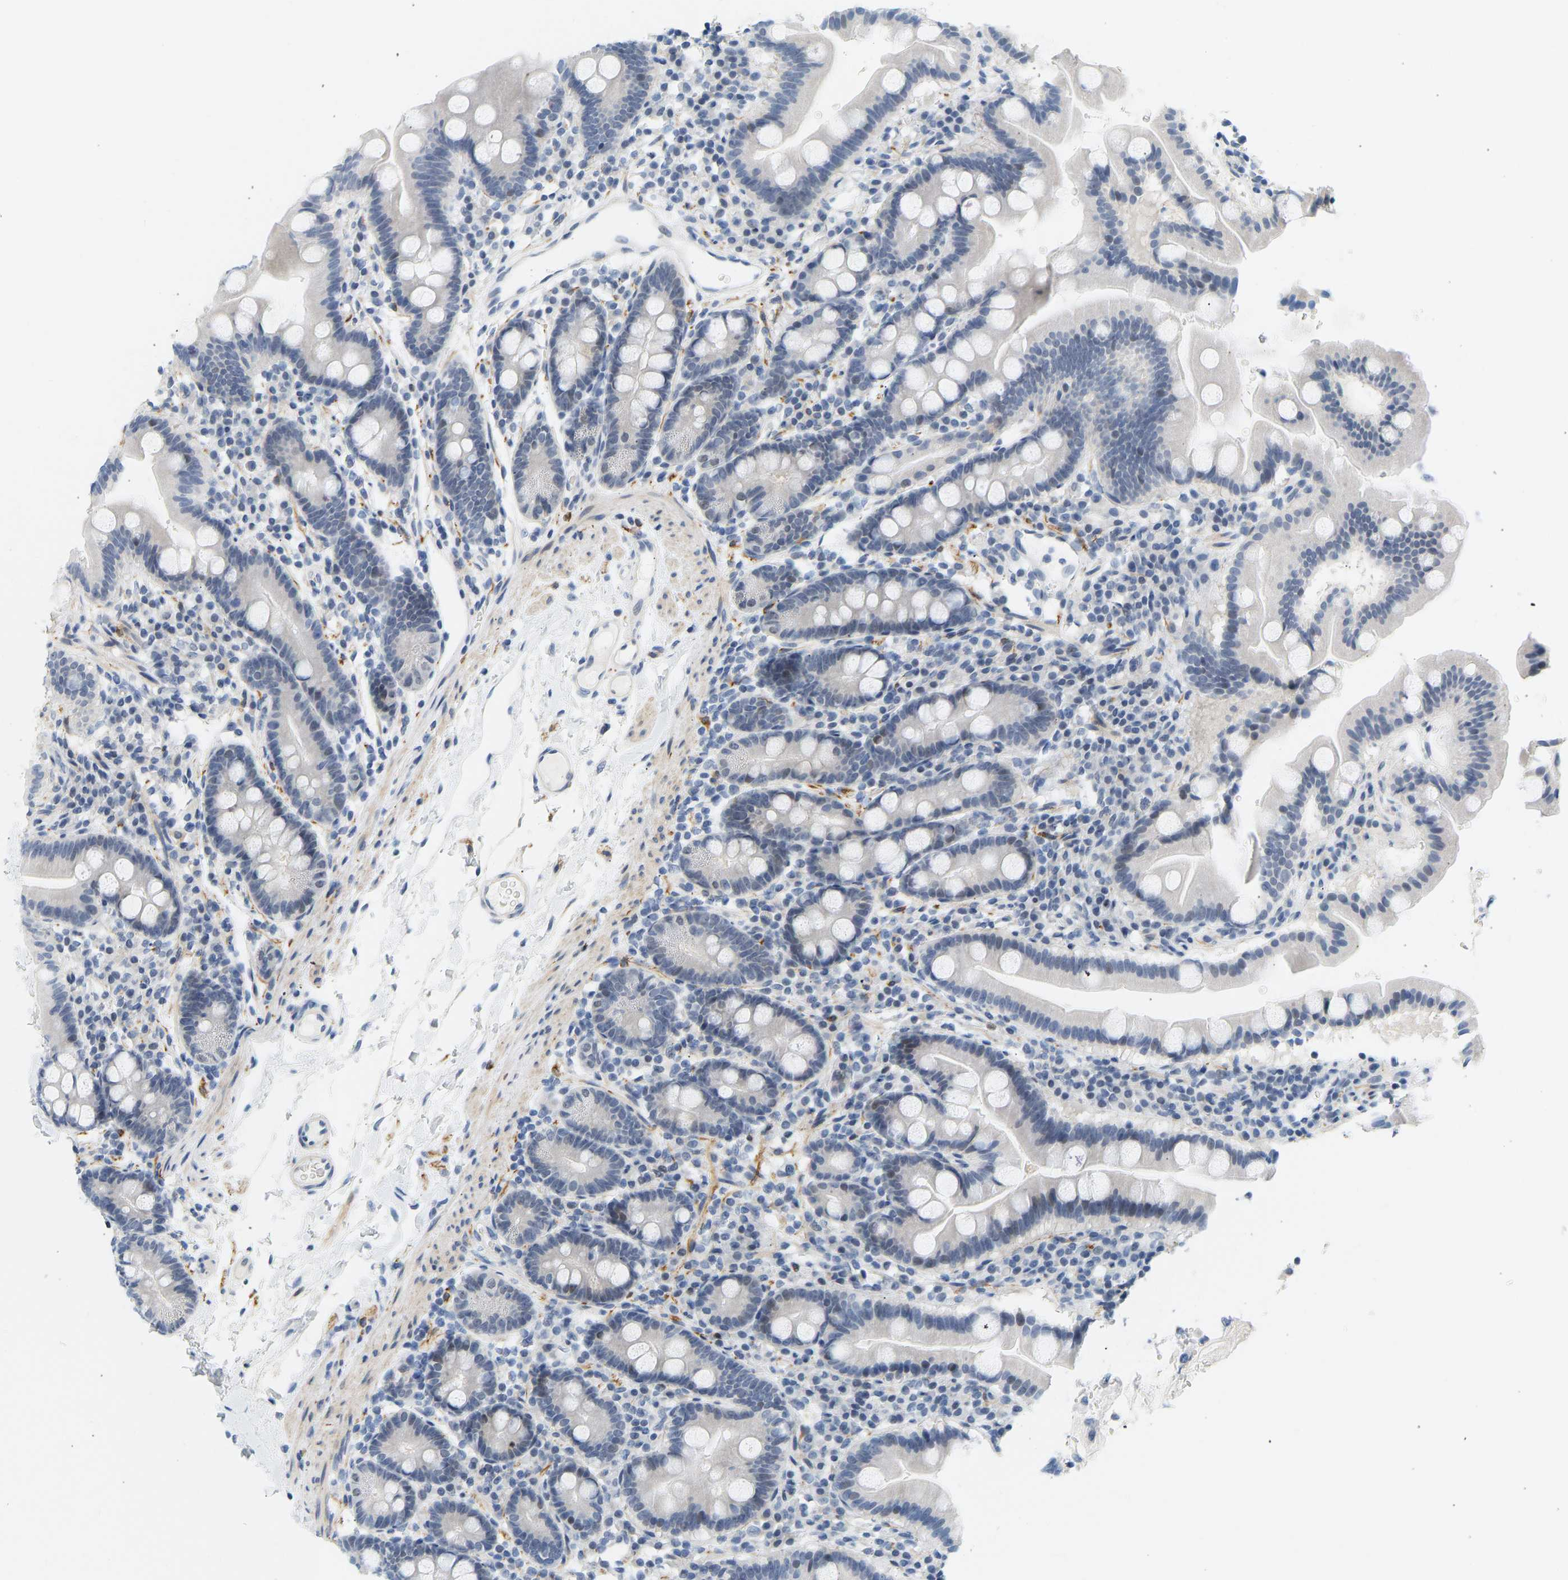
{"staining": {"intensity": "negative", "quantity": "none", "location": "none"}, "tissue": "duodenum", "cell_type": "Glandular cells", "image_type": "normal", "snomed": [{"axis": "morphology", "description": "Normal tissue, NOS"}, {"axis": "topography", "description": "Duodenum"}], "caption": "Normal duodenum was stained to show a protein in brown. There is no significant expression in glandular cells. (DAB immunohistochemistry visualized using brightfield microscopy, high magnification).", "gene": "BAG1", "patient": {"sex": "male", "age": 50}}